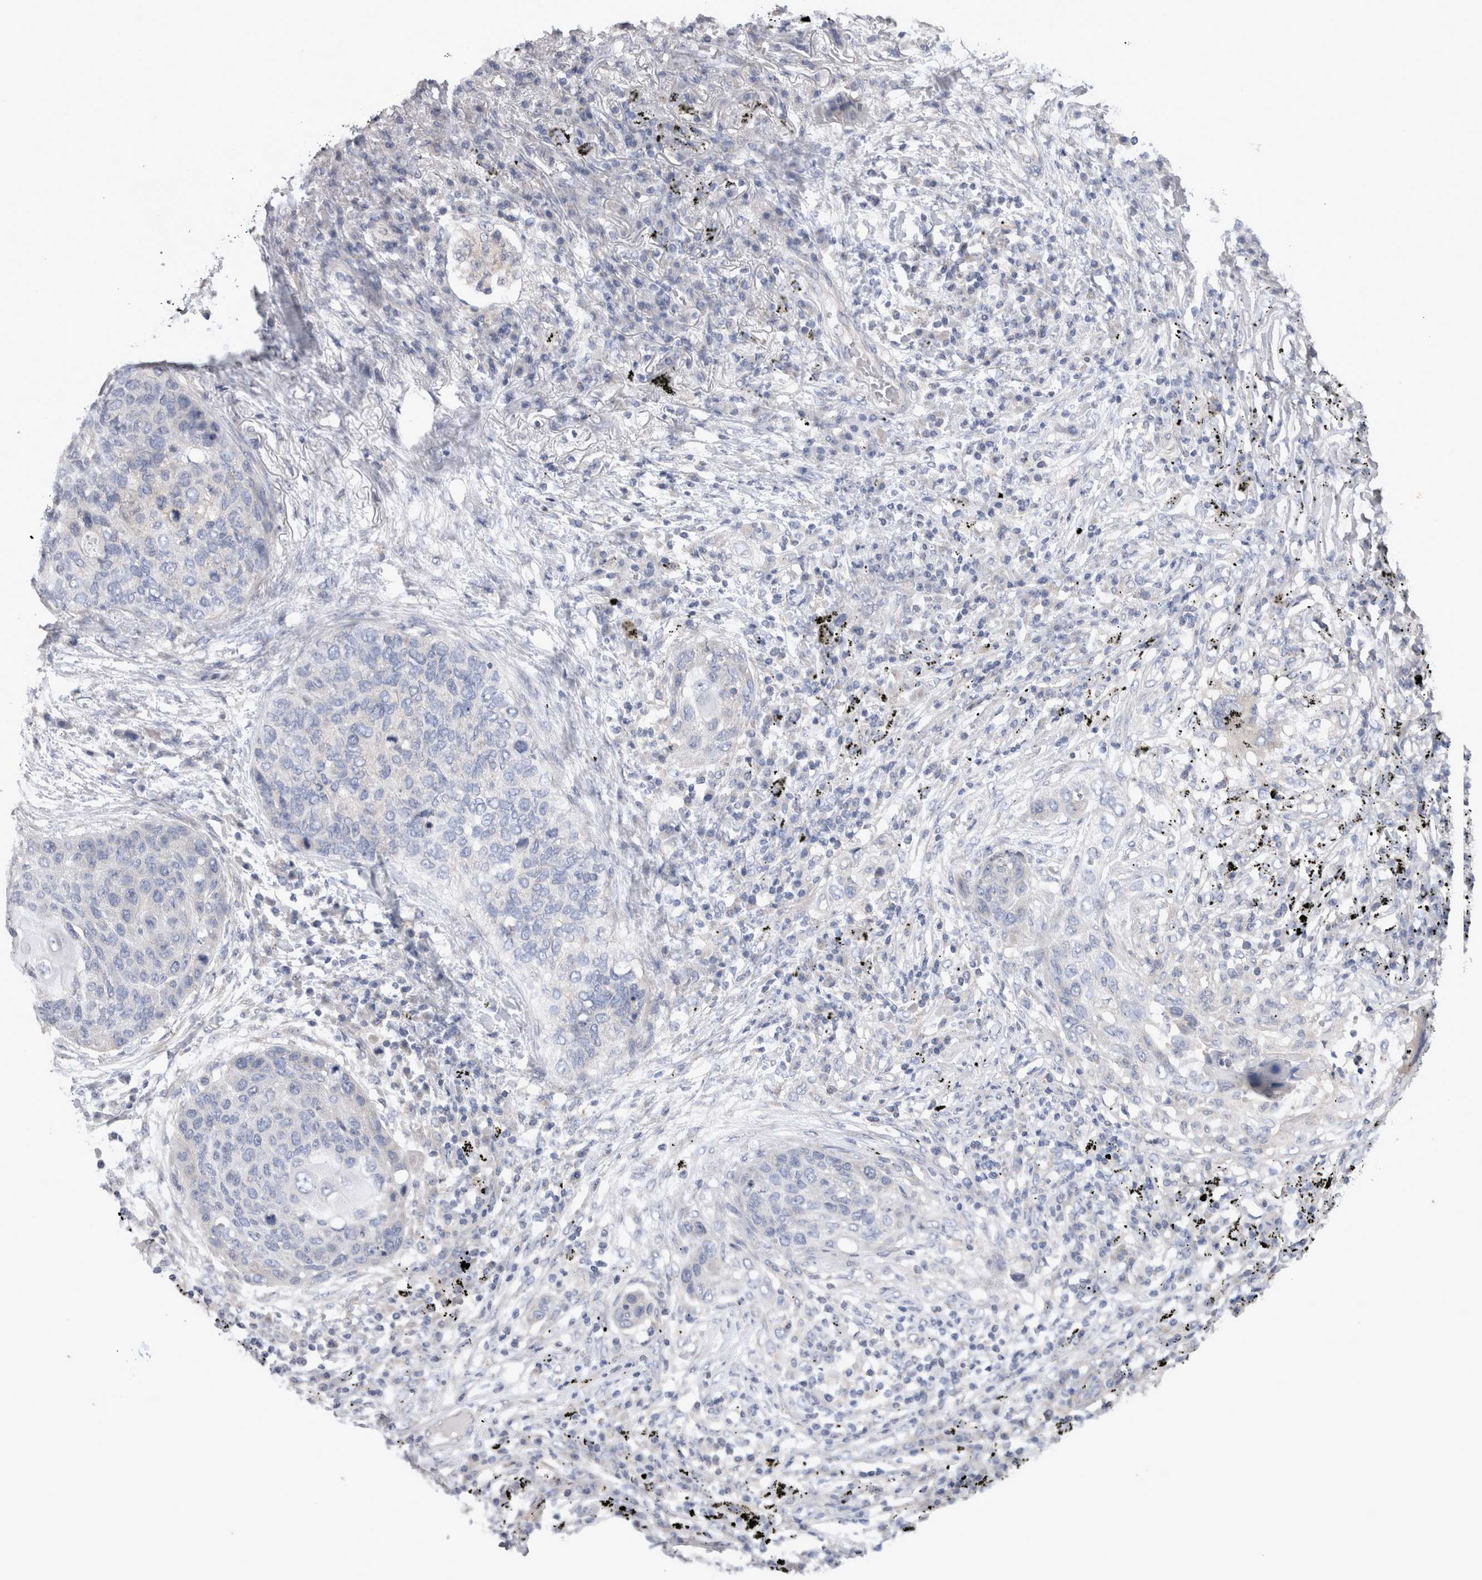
{"staining": {"intensity": "negative", "quantity": "none", "location": "none"}, "tissue": "lung cancer", "cell_type": "Tumor cells", "image_type": "cancer", "snomed": [{"axis": "morphology", "description": "Squamous cell carcinoma, NOS"}, {"axis": "topography", "description": "Lung"}], "caption": "The immunohistochemistry (IHC) image has no significant expression in tumor cells of lung squamous cell carcinoma tissue.", "gene": "LRRC40", "patient": {"sex": "female", "age": 63}}